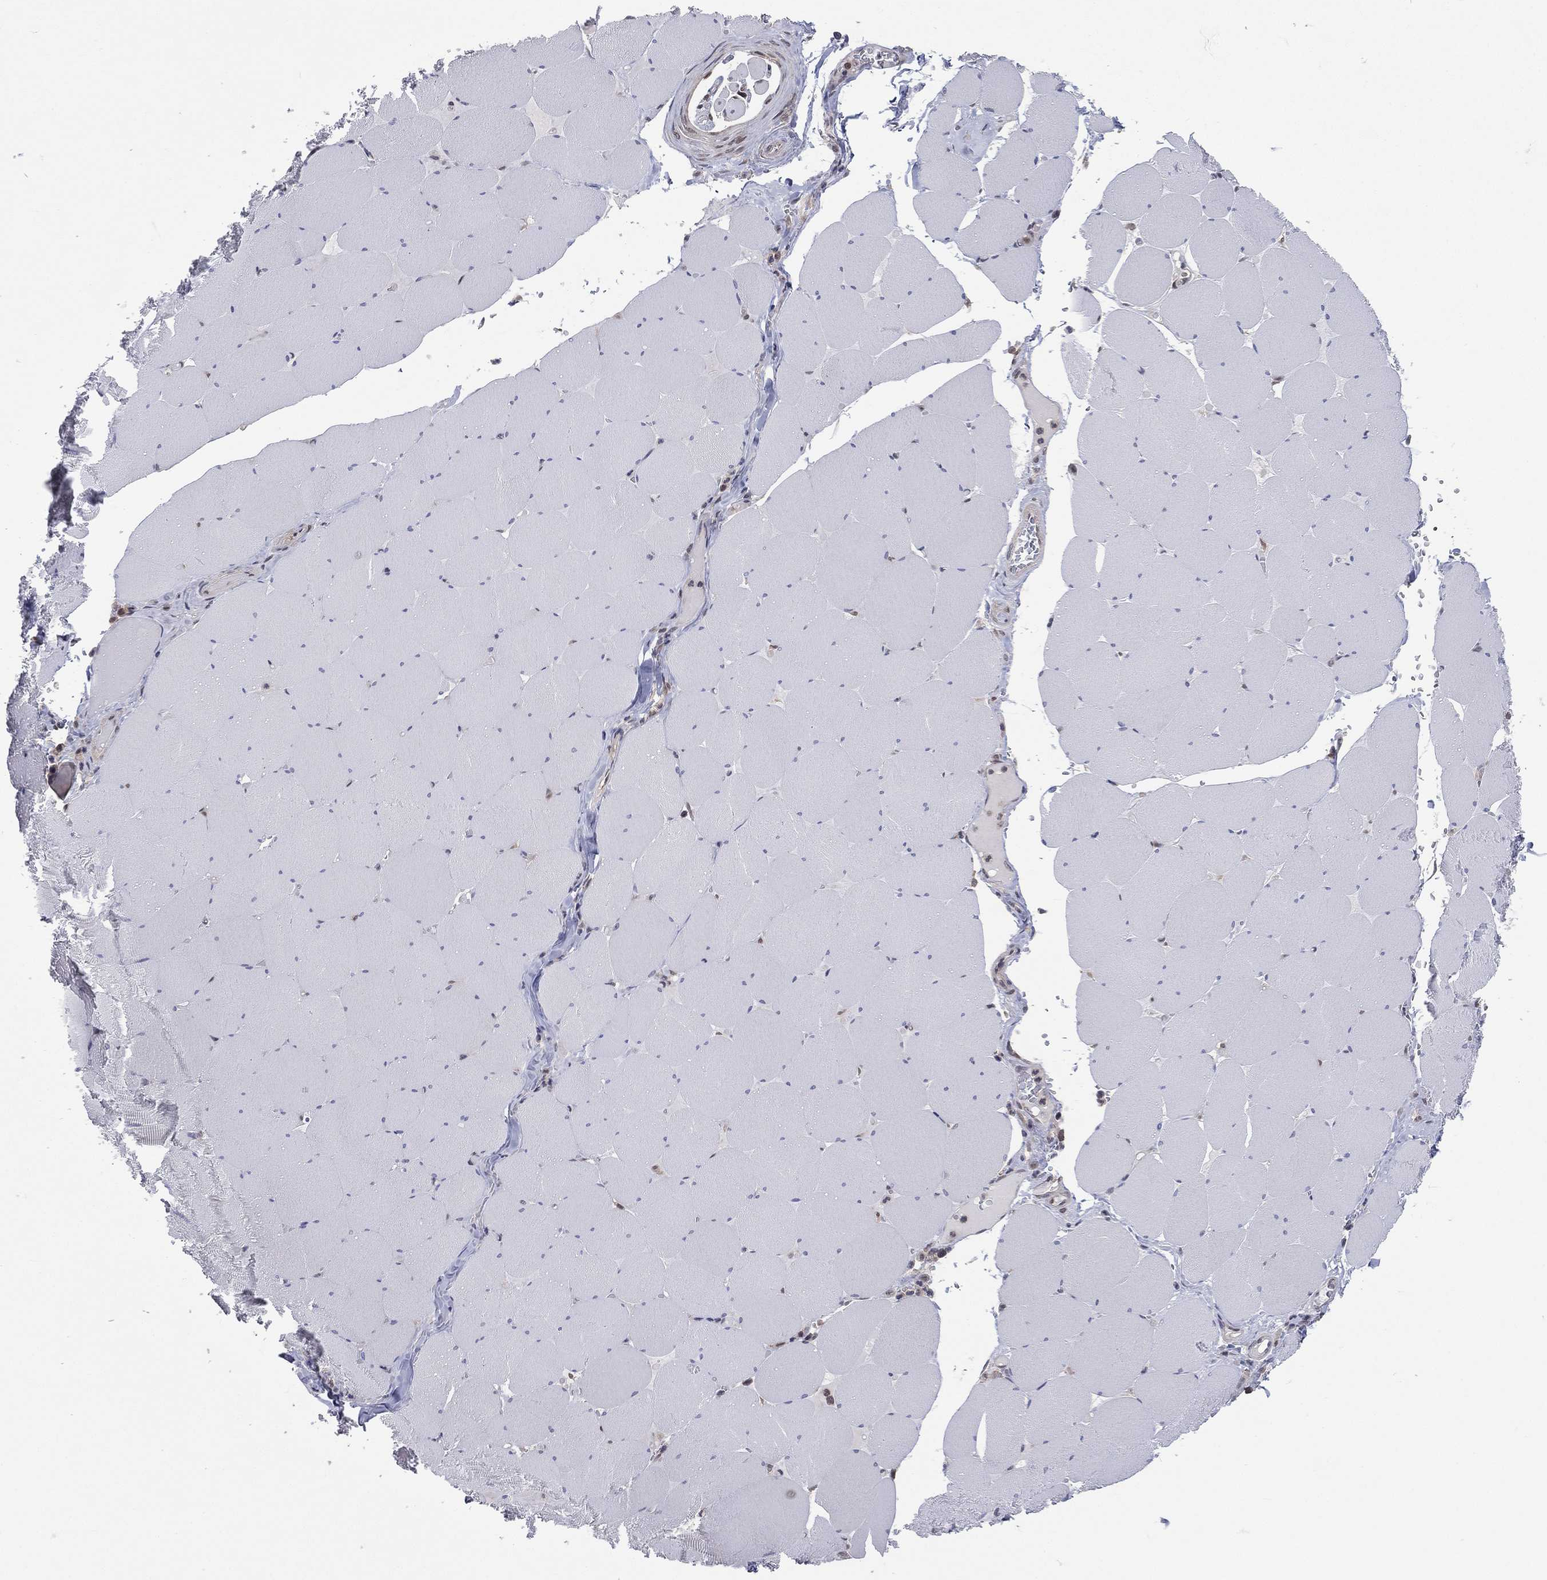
{"staining": {"intensity": "negative", "quantity": "none", "location": "none"}, "tissue": "skeletal muscle", "cell_type": "Myocytes", "image_type": "normal", "snomed": [{"axis": "morphology", "description": "Normal tissue, NOS"}, {"axis": "morphology", "description": "Malignant melanoma, Metastatic site"}, {"axis": "topography", "description": "Skeletal muscle"}], "caption": "Histopathology image shows no significant protein staining in myocytes of benign skeletal muscle.", "gene": "MTAP", "patient": {"sex": "male", "age": 50}}